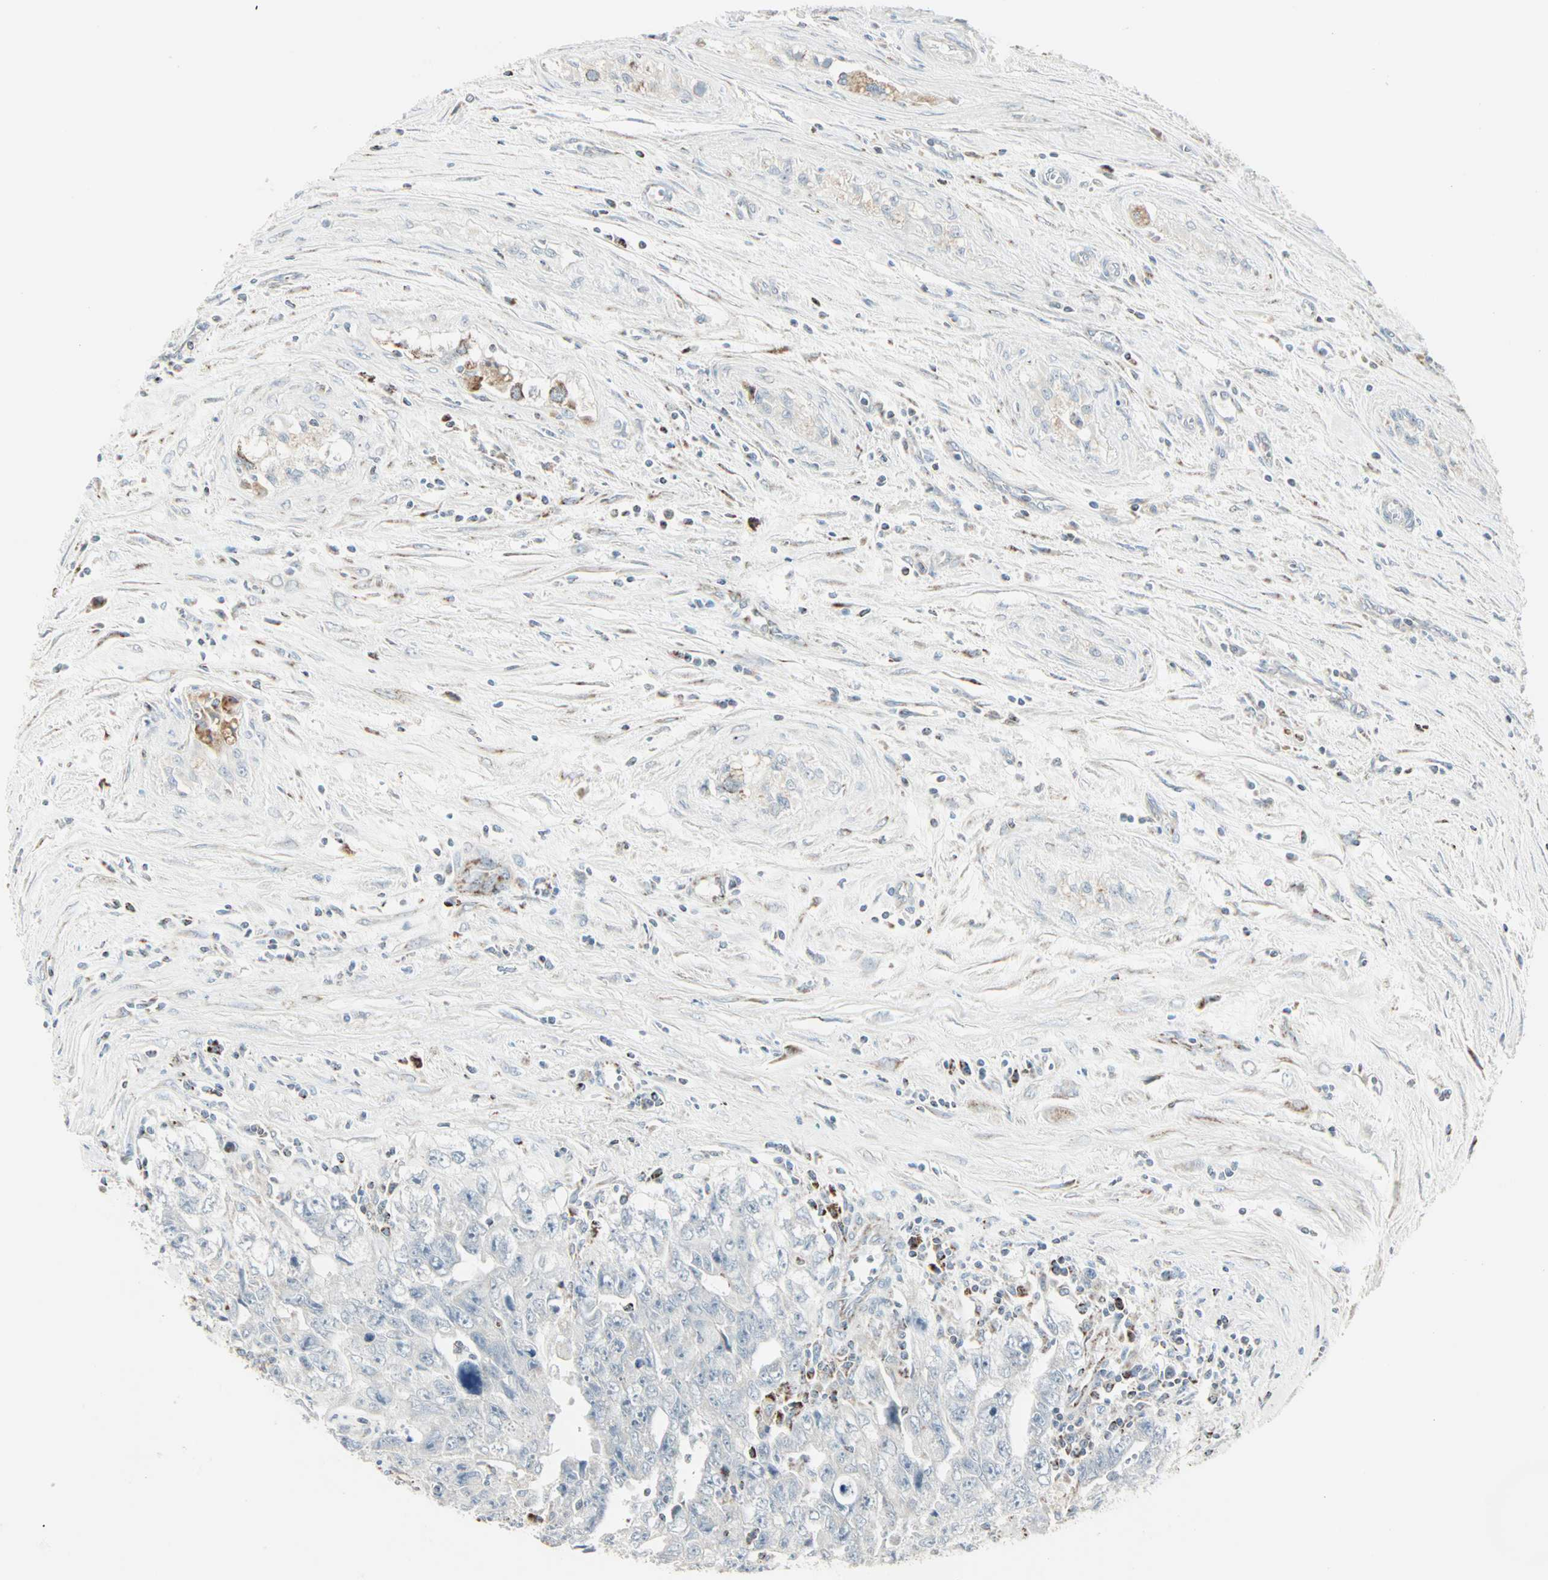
{"staining": {"intensity": "negative", "quantity": "none", "location": "none"}, "tissue": "testis cancer", "cell_type": "Tumor cells", "image_type": "cancer", "snomed": [{"axis": "morphology", "description": "Carcinoma, Embryonal, NOS"}, {"axis": "topography", "description": "Testis"}], "caption": "Human testis cancer (embryonal carcinoma) stained for a protein using immunohistochemistry demonstrates no expression in tumor cells.", "gene": "IDH2", "patient": {"sex": "male", "age": 28}}